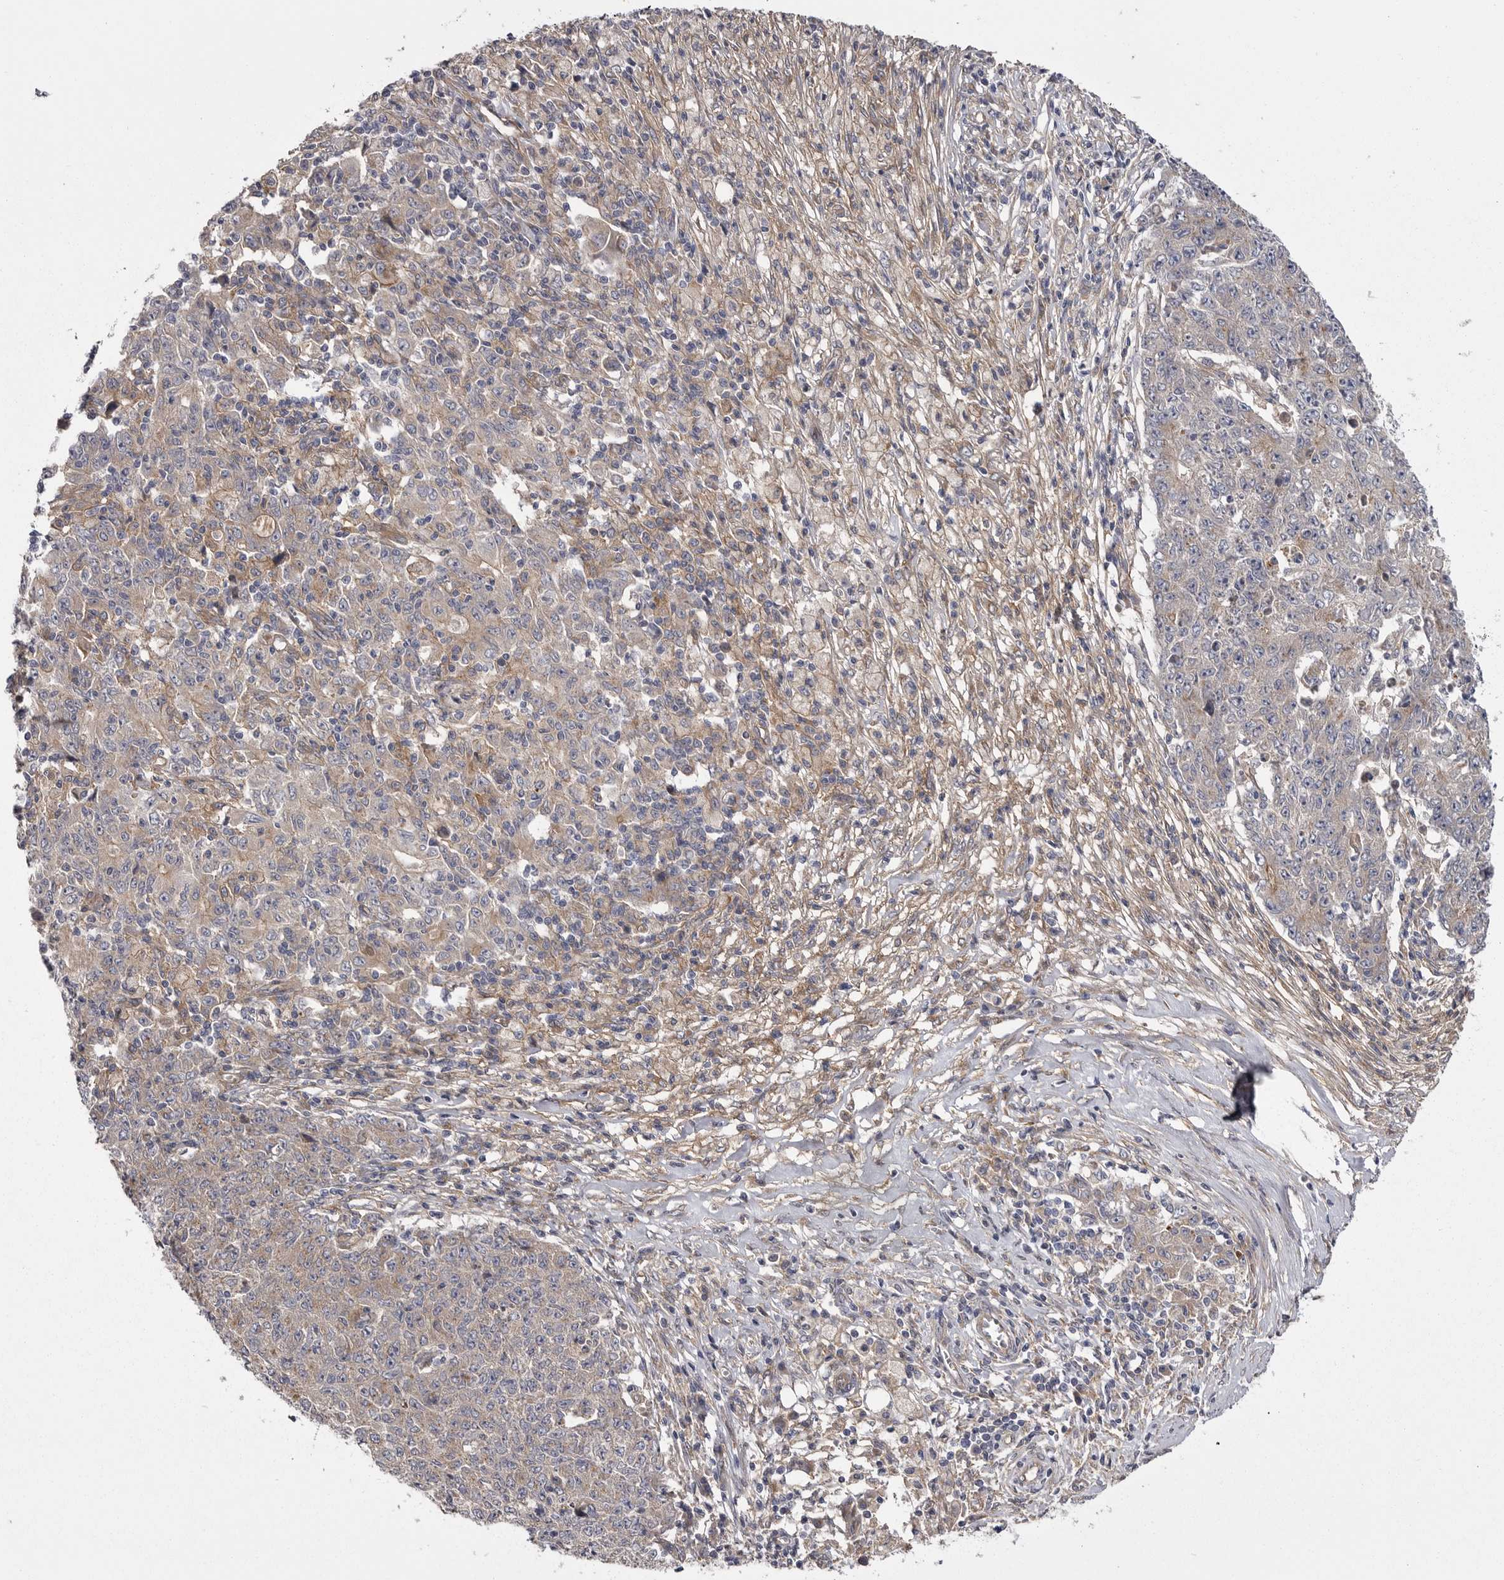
{"staining": {"intensity": "negative", "quantity": "none", "location": "none"}, "tissue": "ovarian cancer", "cell_type": "Tumor cells", "image_type": "cancer", "snomed": [{"axis": "morphology", "description": "Carcinoma, endometroid"}, {"axis": "topography", "description": "Ovary"}], "caption": "This is a histopathology image of immunohistochemistry (IHC) staining of ovarian endometroid carcinoma, which shows no expression in tumor cells.", "gene": "OSBPL9", "patient": {"sex": "female", "age": 42}}